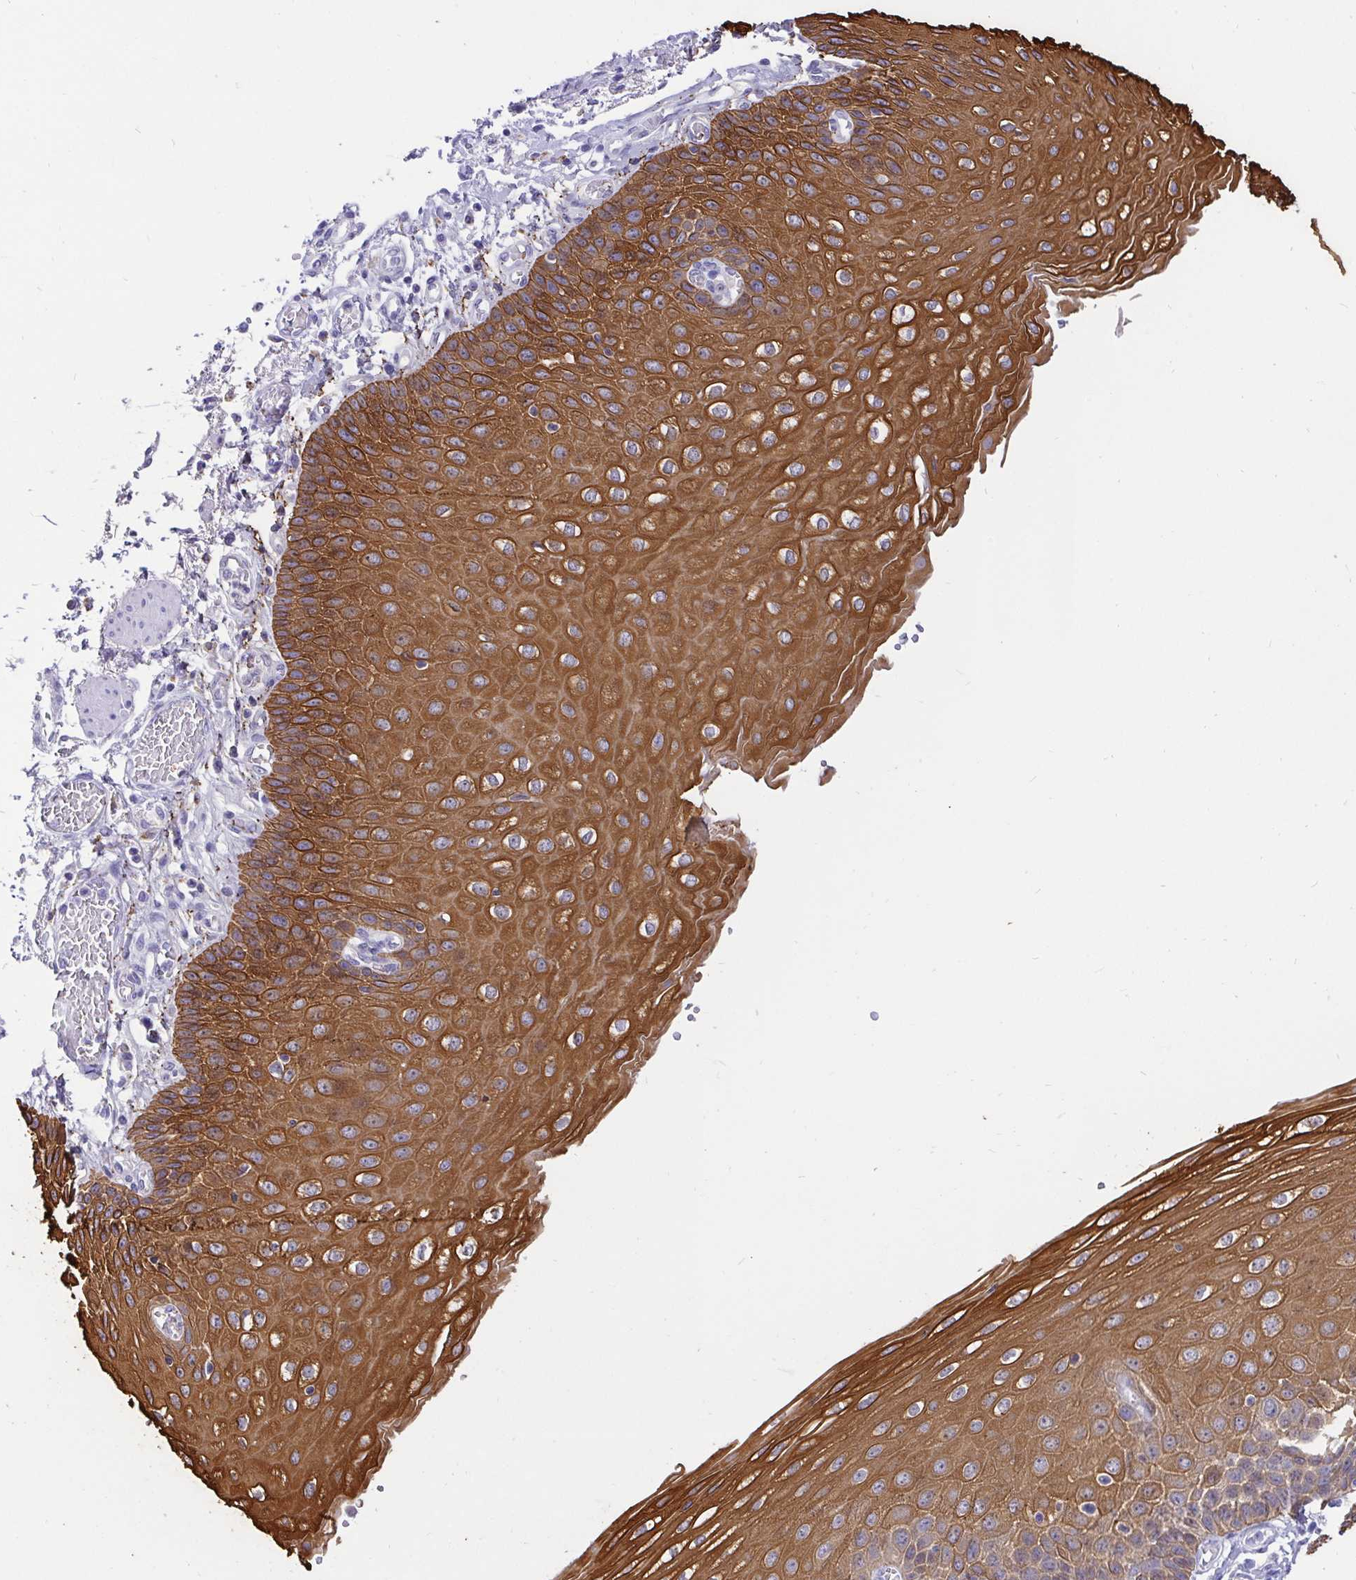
{"staining": {"intensity": "strong", "quantity": ">75%", "location": "cytoplasmic/membranous"}, "tissue": "esophagus", "cell_type": "Squamous epithelial cells", "image_type": "normal", "snomed": [{"axis": "morphology", "description": "Normal tissue, NOS"}, {"axis": "morphology", "description": "Adenocarcinoma, NOS"}, {"axis": "topography", "description": "Esophagus"}], "caption": "IHC histopathology image of benign human esophagus stained for a protein (brown), which shows high levels of strong cytoplasmic/membranous positivity in approximately >75% of squamous epithelial cells.", "gene": "KRT13", "patient": {"sex": "male", "age": 81}}